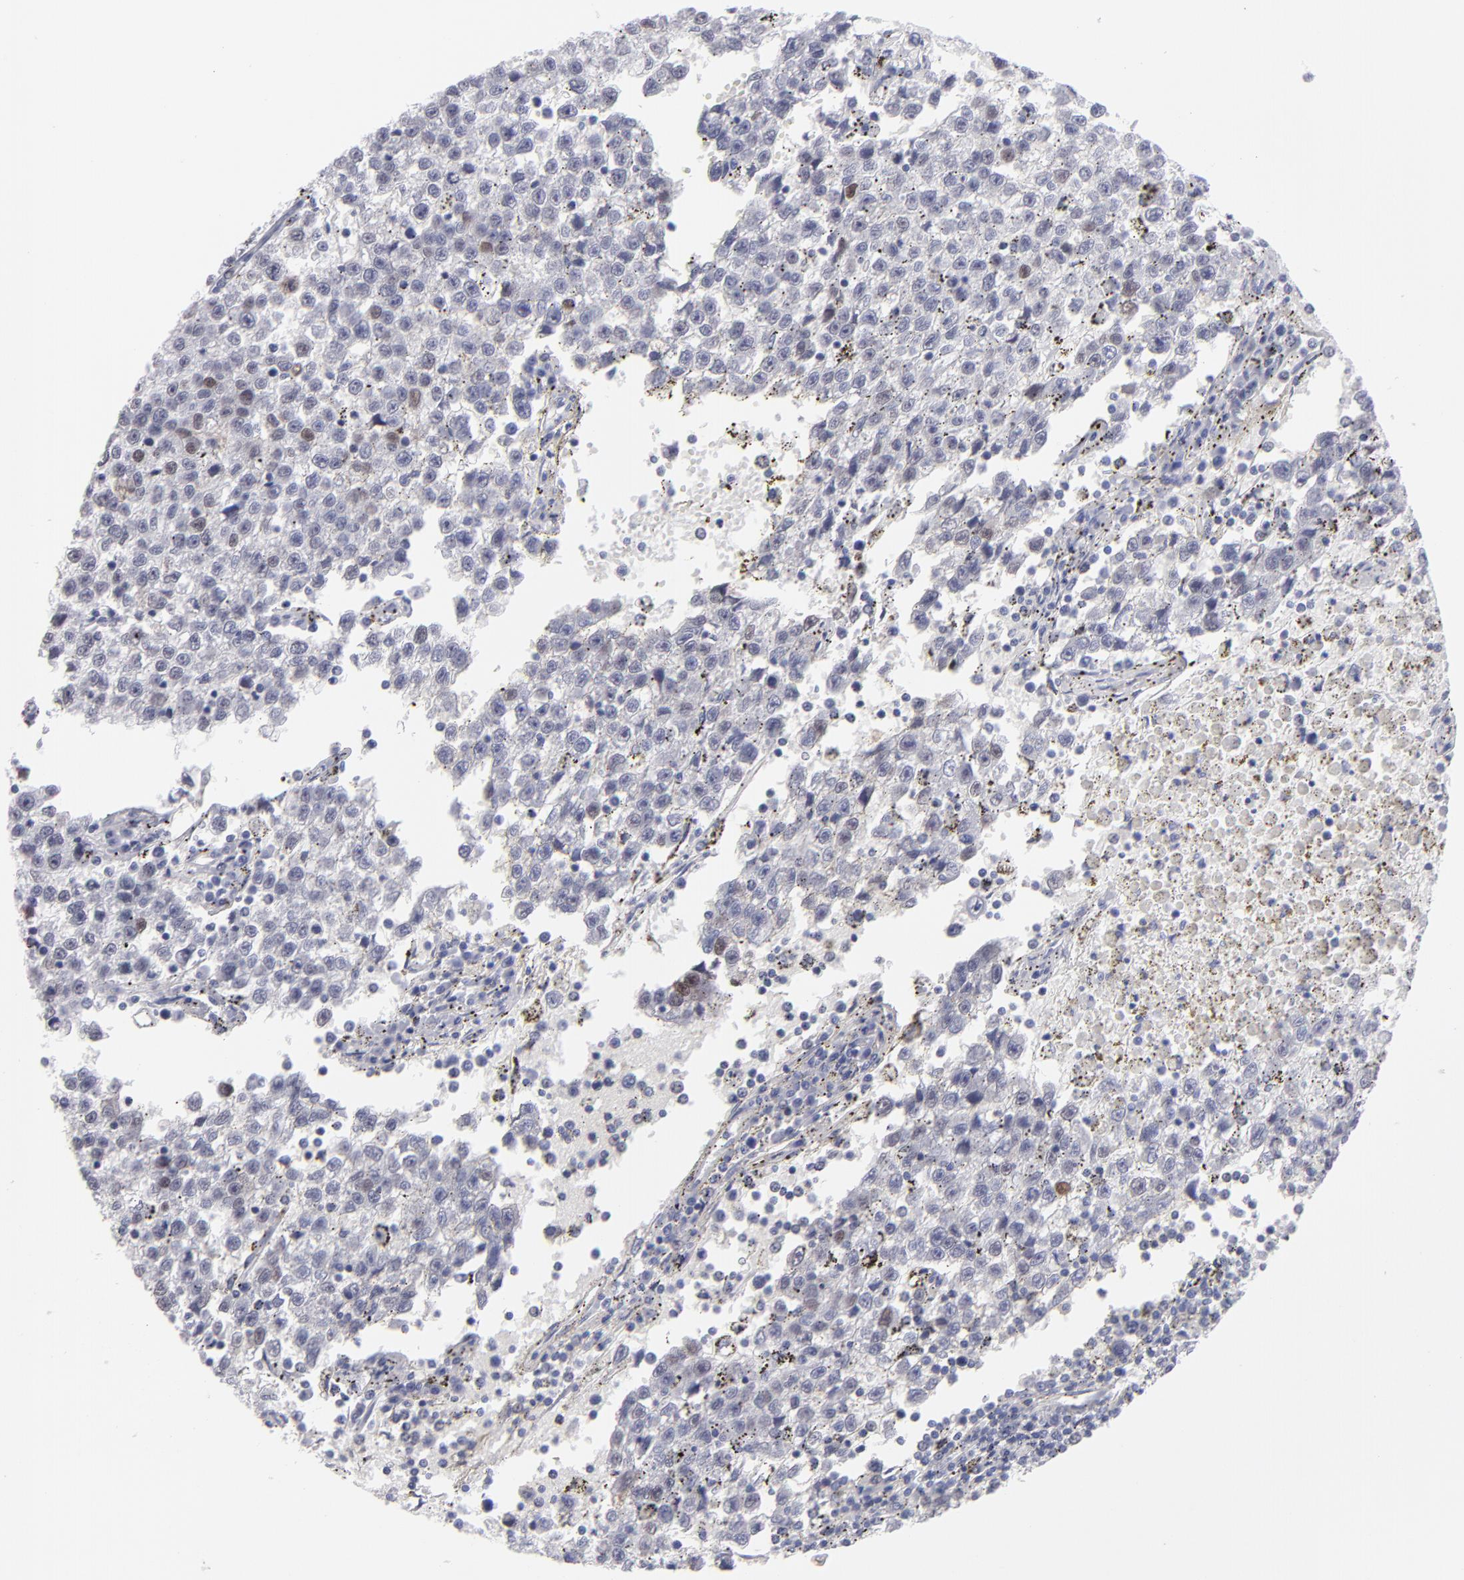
{"staining": {"intensity": "negative", "quantity": "none", "location": "none"}, "tissue": "testis cancer", "cell_type": "Tumor cells", "image_type": "cancer", "snomed": [{"axis": "morphology", "description": "Seminoma, NOS"}, {"axis": "topography", "description": "Testis"}], "caption": "An immunohistochemistry image of testis seminoma is shown. There is no staining in tumor cells of testis seminoma. (Brightfield microscopy of DAB immunohistochemistry (IHC) at high magnification).", "gene": "ALDOB", "patient": {"sex": "male", "age": 35}}